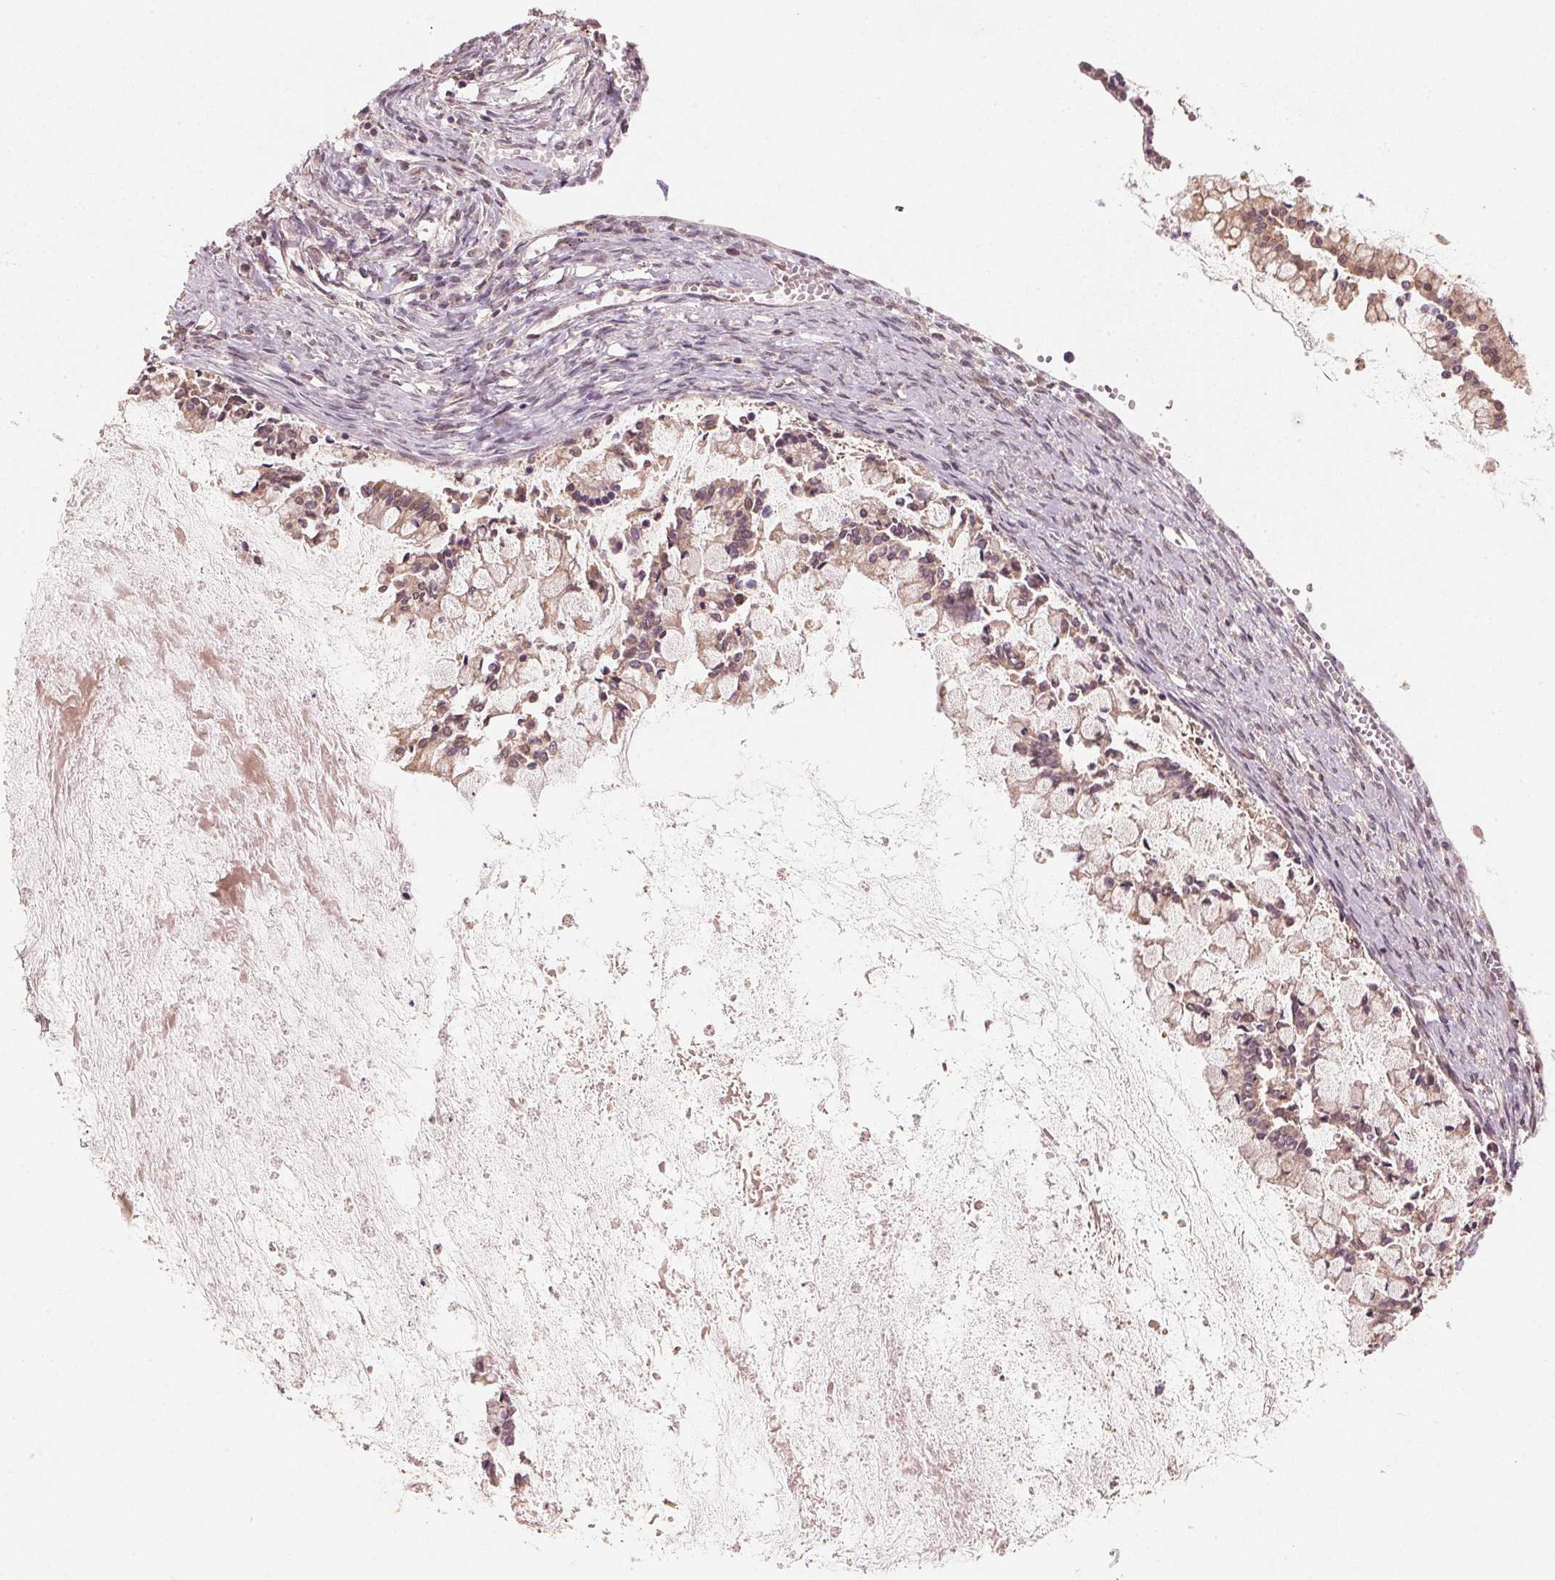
{"staining": {"intensity": "weak", "quantity": "25%-75%", "location": "cytoplasmic/membranous"}, "tissue": "ovarian cancer", "cell_type": "Tumor cells", "image_type": "cancer", "snomed": [{"axis": "morphology", "description": "Cystadenocarcinoma, mucinous, NOS"}, {"axis": "topography", "description": "Ovary"}], "caption": "DAB (3,3'-diaminobenzidine) immunohistochemical staining of ovarian cancer reveals weak cytoplasmic/membranous protein expression in approximately 25%-75% of tumor cells.", "gene": "C2orf73", "patient": {"sex": "female", "age": 67}}